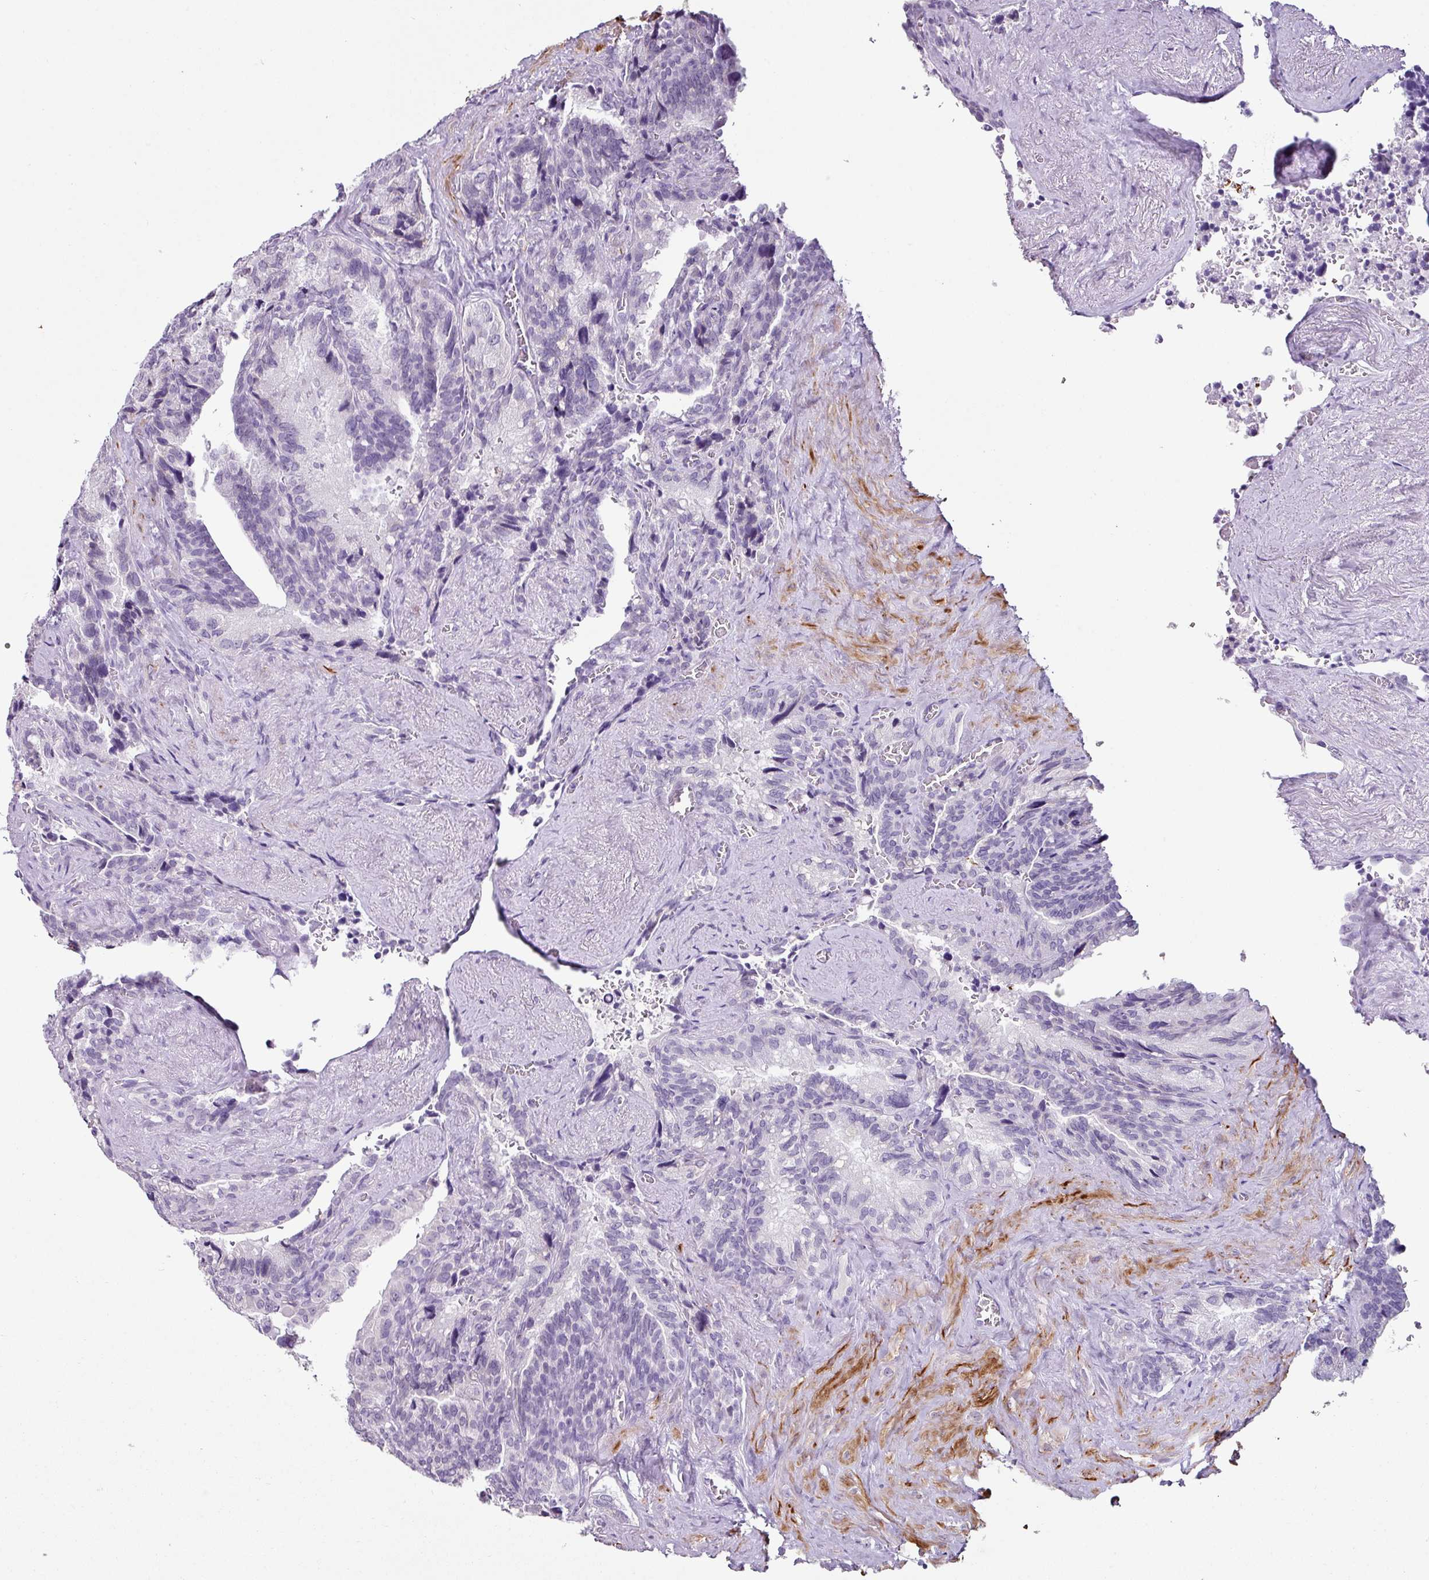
{"staining": {"intensity": "negative", "quantity": "none", "location": "none"}, "tissue": "seminal vesicle", "cell_type": "Glandular cells", "image_type": "normal", "snomed": [{"axis": "morphology", "description": "Normal tissue, NOS"}, {"axis": "topography", "description": "Seminal veicle"}], "caption": "IHC of benign seminal vesicle exhibits no staining in glandular cells.", "gene": "TRA2A", "patient": {"sex": "male", "age": 68}}